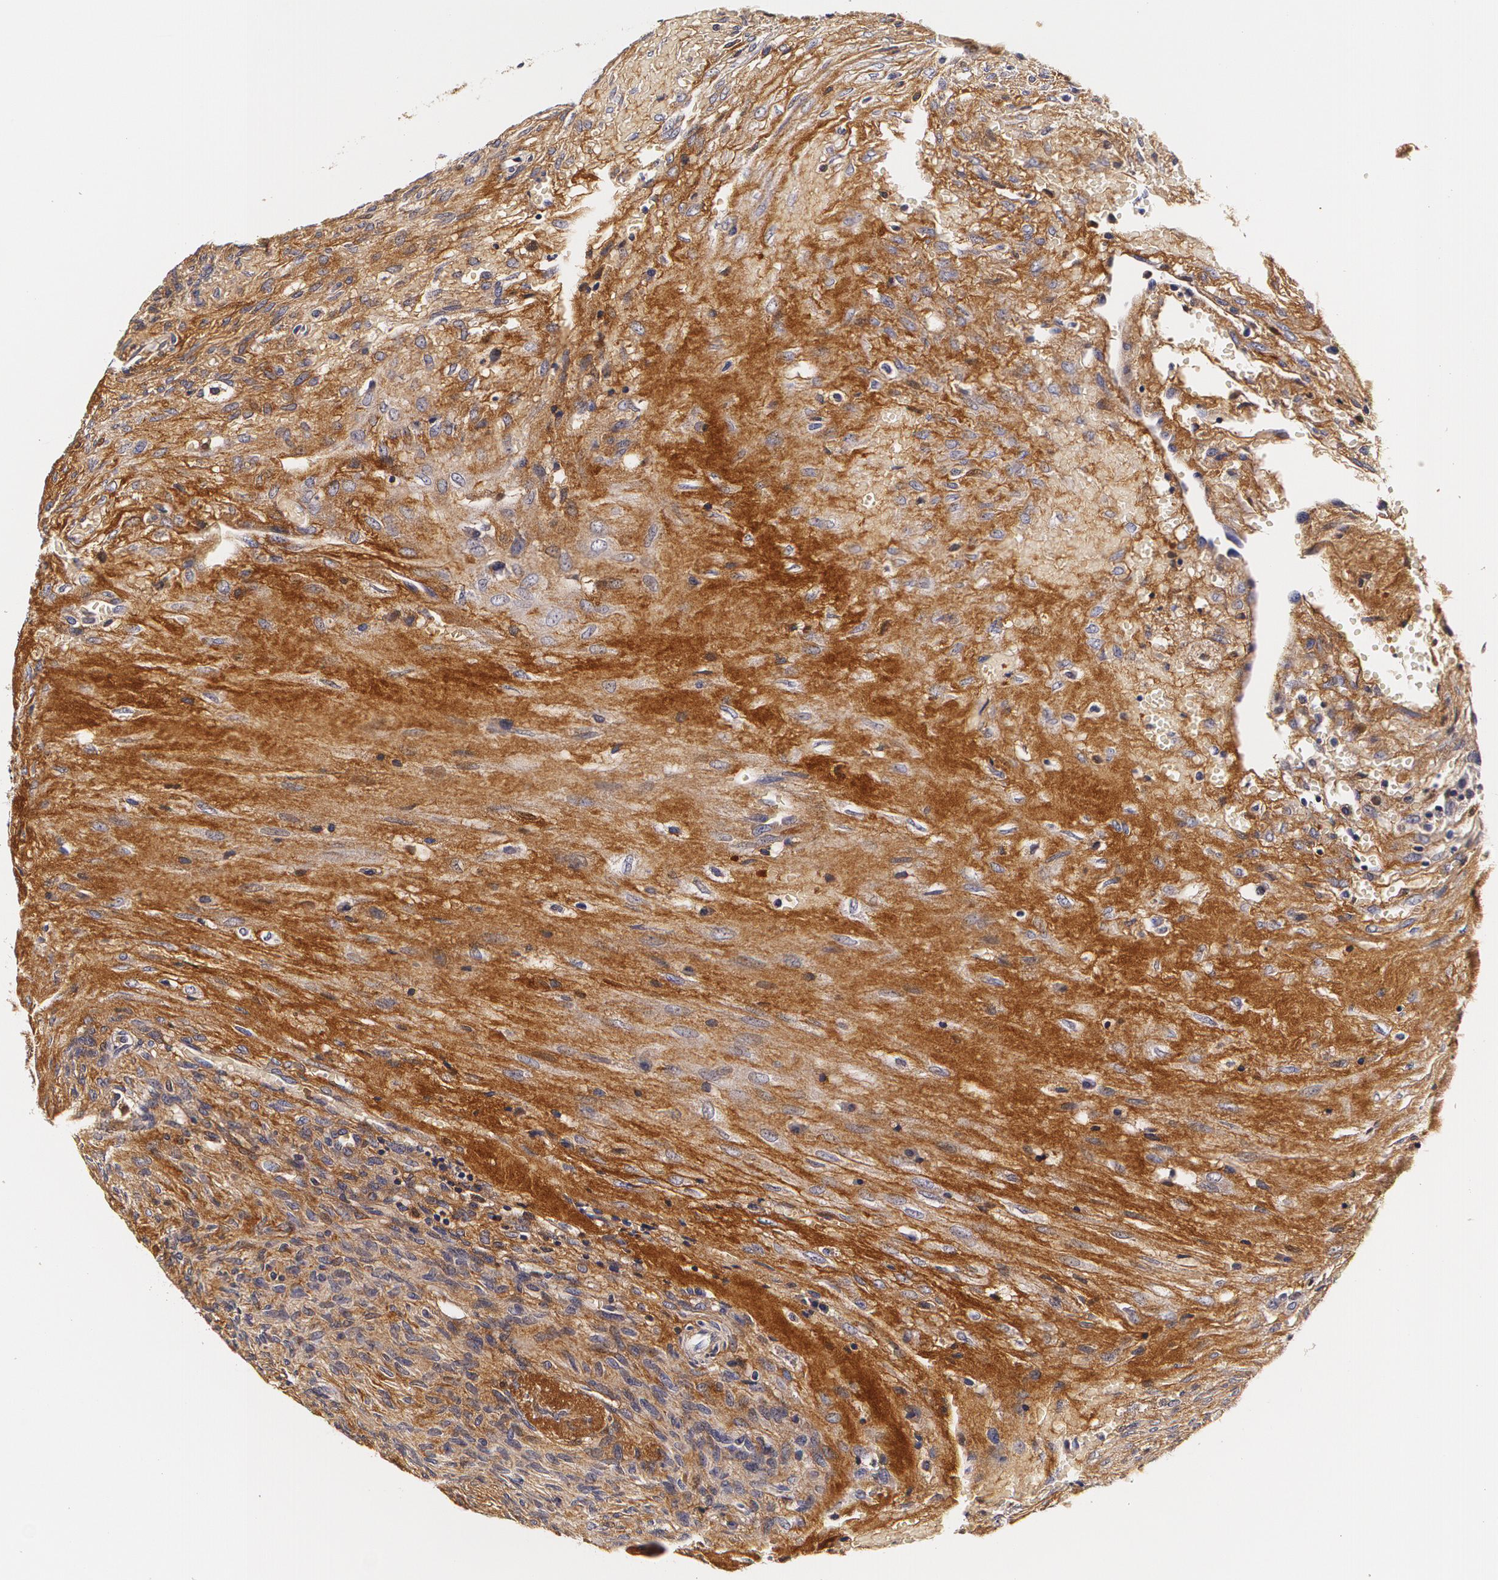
{"staining": {"intensity": "moderate", "quantity": ">75%", "location": "cytoplasmic/membranous"}, "tissue": "ovary", "cell_type": "Ovarian stroma cells", "image_type": "normal", "snomed": [{"axis": "morphology", "description": "Normal tissue, NOS"}, {"axis": "topography", "description": "Ovary"}], "caption": "IHC photomicrograph of benign ovary: ovary stained using immunohistochemistry exhibits medium levels of moderate protein expression localized specifically in the cytoplasmic/membranous of ovarian stroma cells, appearing as a cytoplasmic/membranous brown color.", "gene": "TTR", "patient": {"sex": "female", "age": 56}}